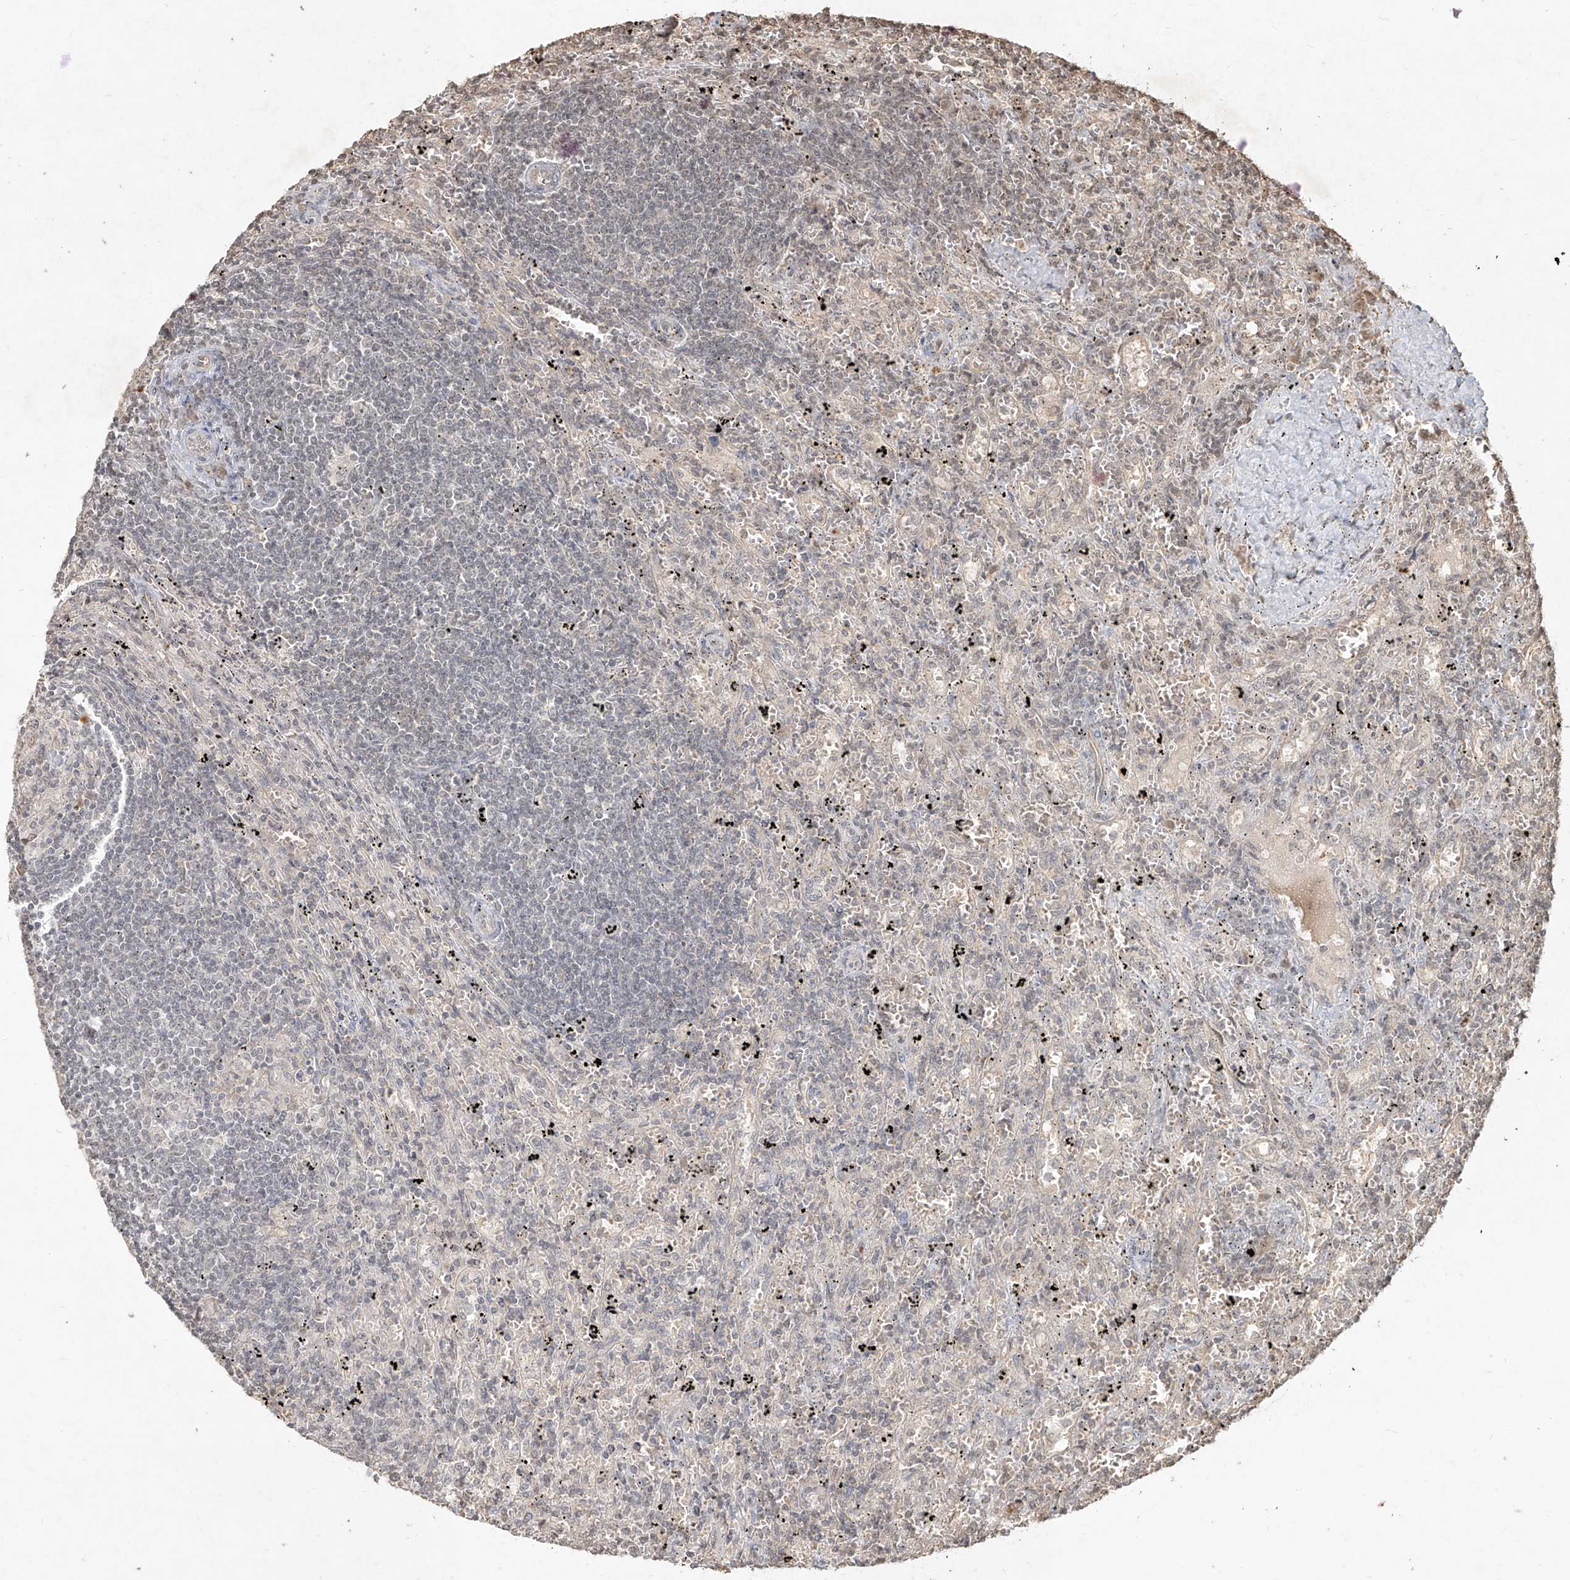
{"staining": {"intensity": "negative", "quantity": "none", "location": "none"}, "tissue": "lymphoma", "cell_type": "Tumor cells", "image_type": "cancer", "snomed": [{"axis": "morphology", "description": "Malignant lymphoma, non-Hodgkin's type, Low grade"}, {"axis": "topography", "description": "Spleen"}], "caption": "An immunohistochemistry micrograph of low-grade malignant lymphoma, non-Hodgkin's type is shown. There is no staining in tumor cells of low-grade malignant lymphoma, non-Hodgkin's type.", "gene": "UBE2K", "patient": {"sex": "male", "age": 76}}